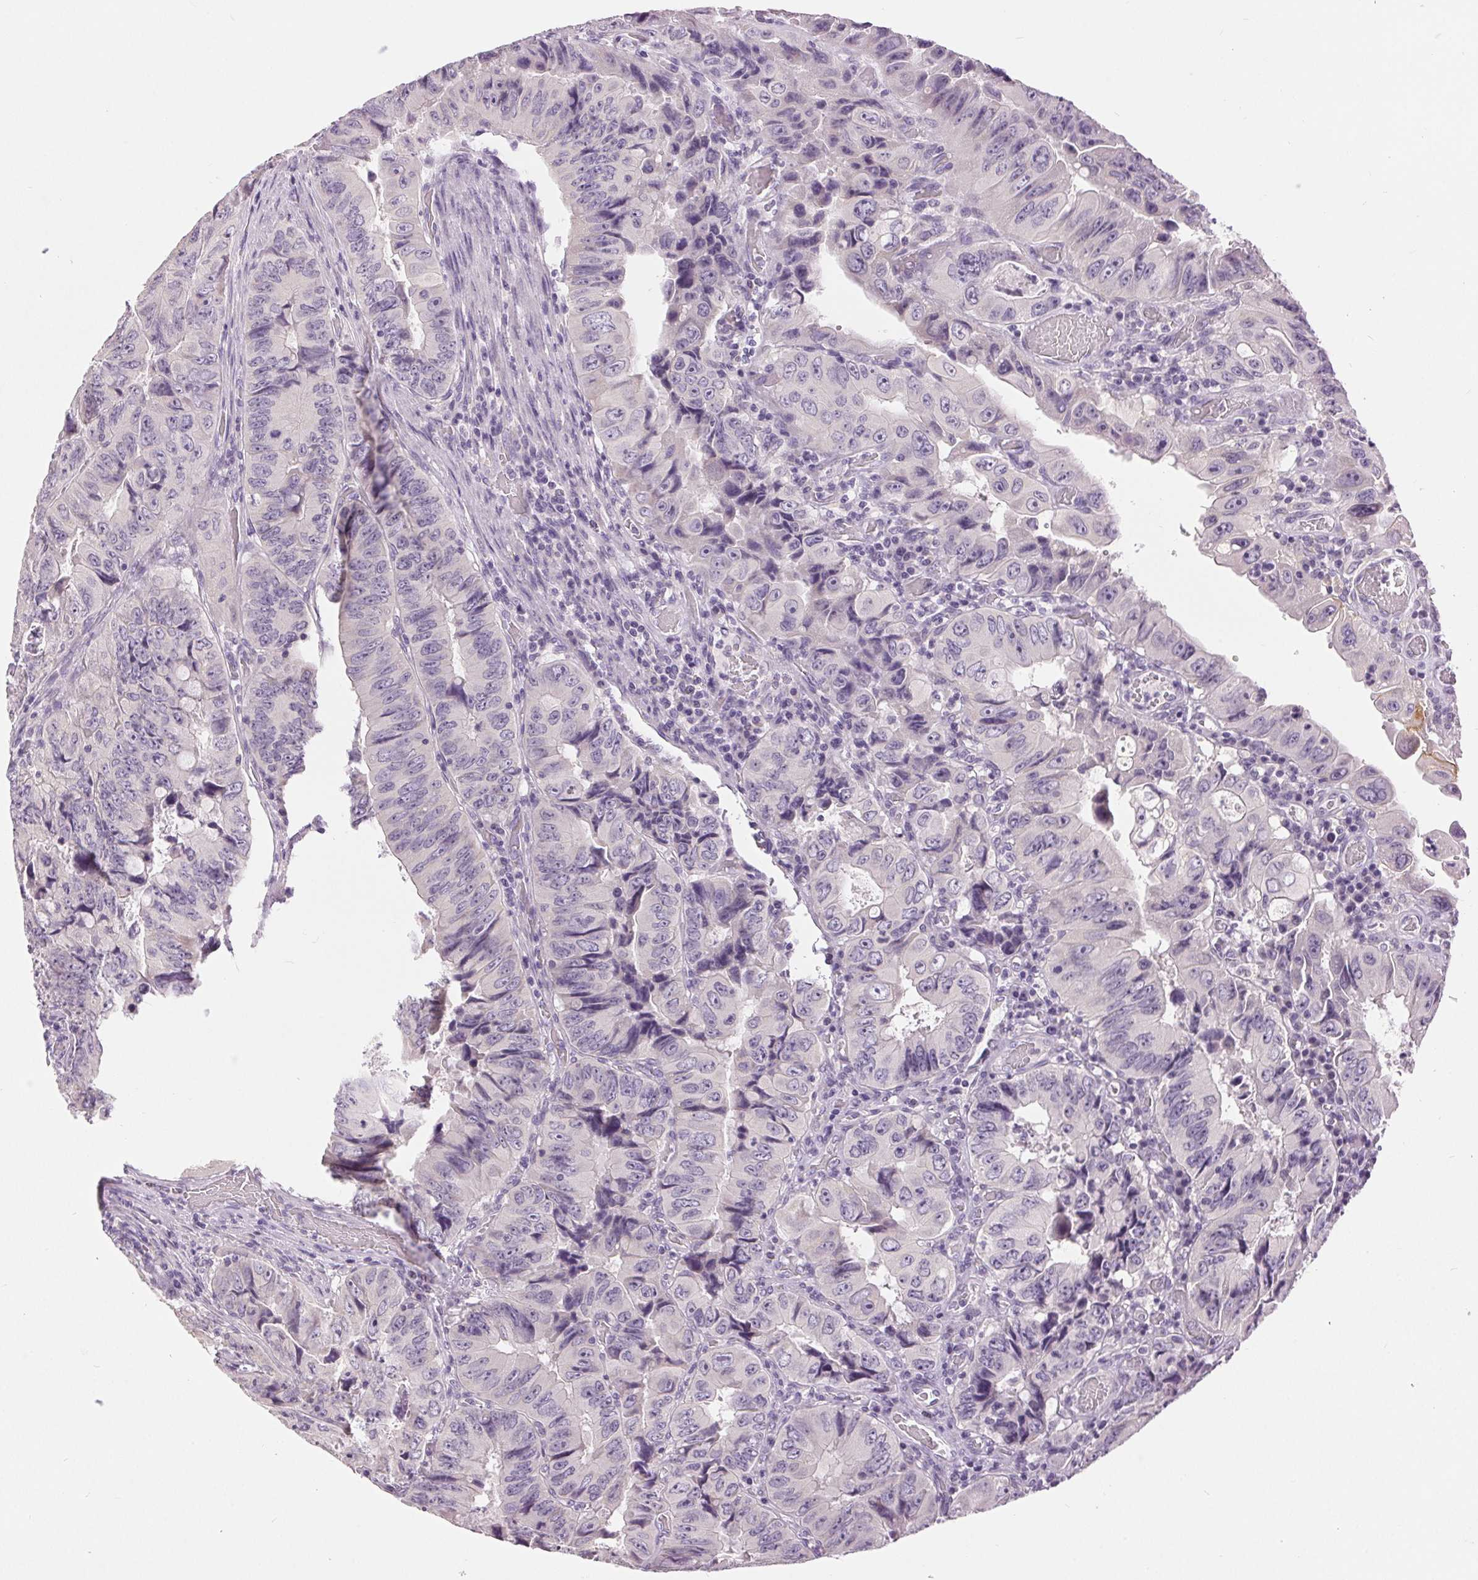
{"staining": {"intensity": "negative", "quantity": "none", "location": "none"}, "tissue": "colorectal cancer", "cell_type": "Tumor cells", "image_type": "cancer", "snomed": [{"axis": "morphology", "description": "Adenocarcinoma, NOS"}, {"axis": "topography", "description": "Colon"}], "caption": "High power microscopy photomicrograph of an immunohistochemistry histopathology image of adenocarcinoma (colorectal), revealing no significant staining in tumor cells.", "gene": "DSG3", "patient": {"sex": "female", "age": 84}}